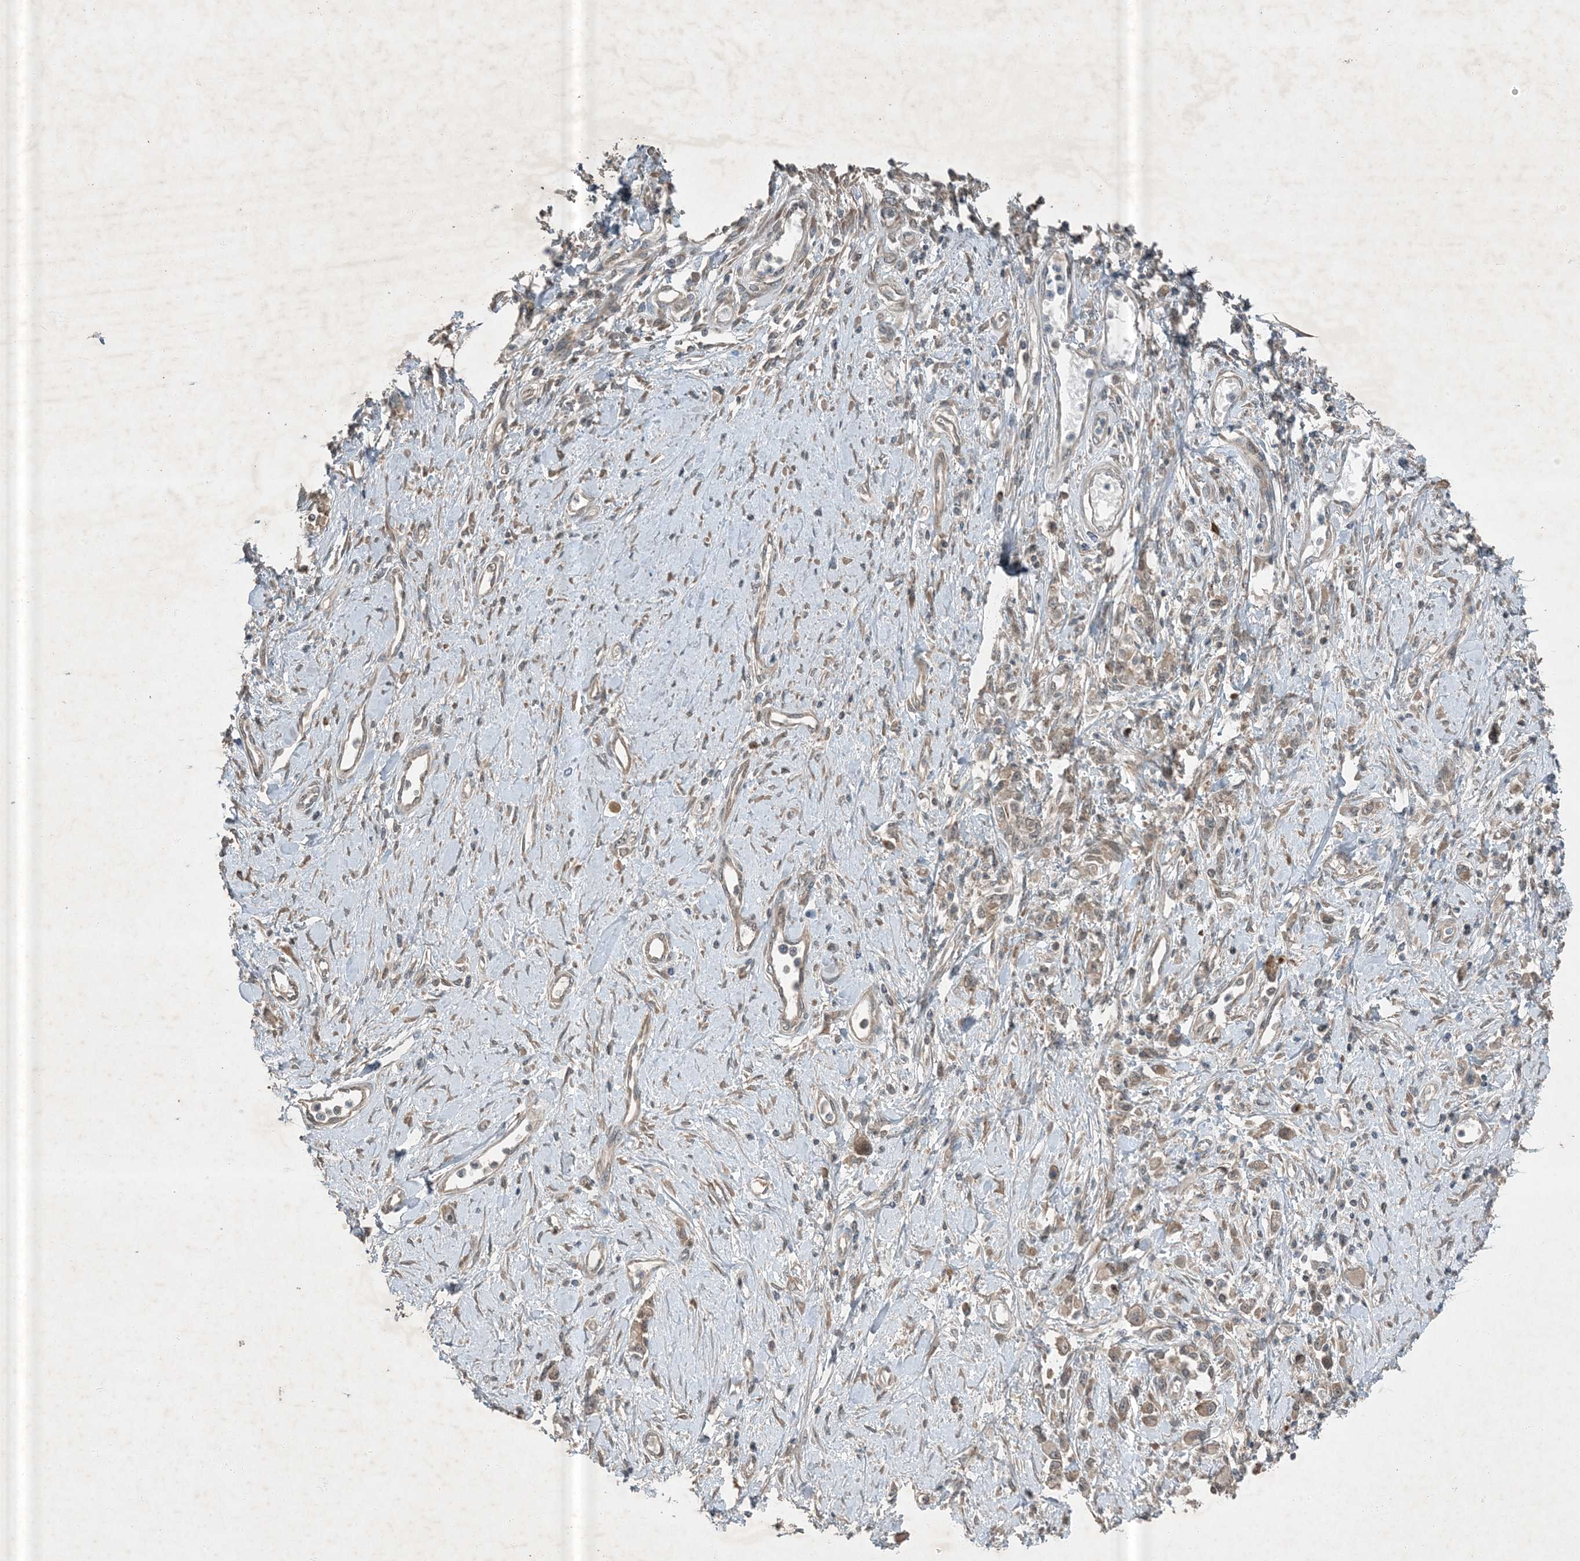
{"staining": {"intensity": "weak", "quantity": "25%-75%", "location": "cytoplasmic/membranous"}, "tissue": "stomach cancer", "cell_type": "Tumor cells", "image_type": "cancer", "snomed": [{"axis": "morphology", "description": "Adenocarcinoma, NOS"}, {"axis": "topography", "description": "Stomach"}], "caption": "A high-resolution image shows immunohistochemistry staining of adenocarcinoma (stomach), which exhibits weak cytoplasmic/membranous positivity in approximately 25%-75% of tumor cells. (Brightfield microscopy of DAB IHC at high magnification).", "gene": "MDN1", "patient": {"sex": "female", "age": 76}}